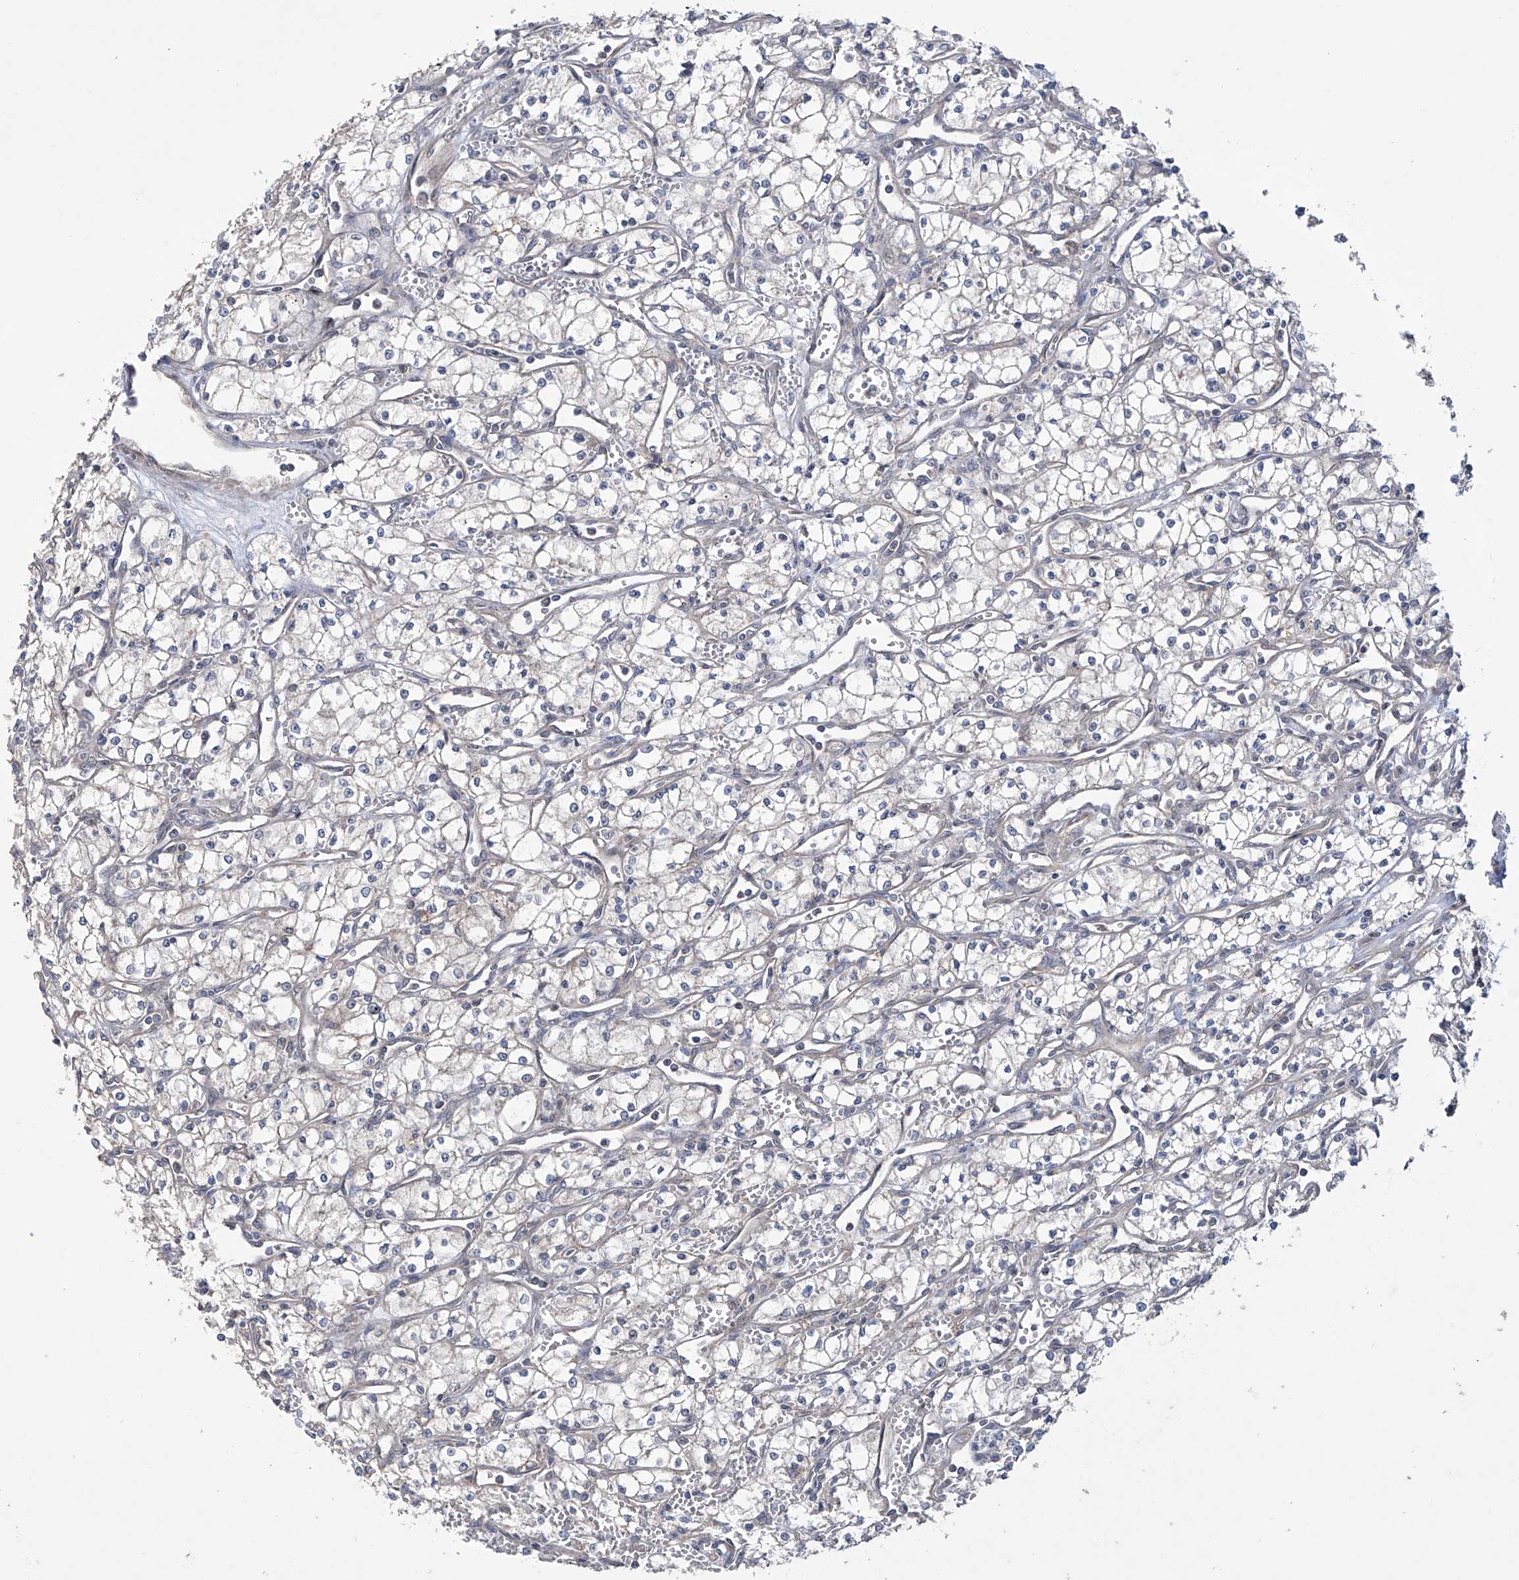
{"staining": {"intensity": "negative", "quantity": "none", "location": "none"}, "tissue": "renal cancer", "cell_type": "Tumor cells", "image_type": "cancer", "snomed": [{"axis": "morphology", "description": "Adenocarcinoma, NOS"}, {"axis": "topography", "description": "Kidney"}], "caption": "DAB immunohistochemical staining of adenocarcinoma (renal) reveals no significant staining in tumor cells.", "gene": "TRIM60", "patient": {"sex": "male", "age": 59}}